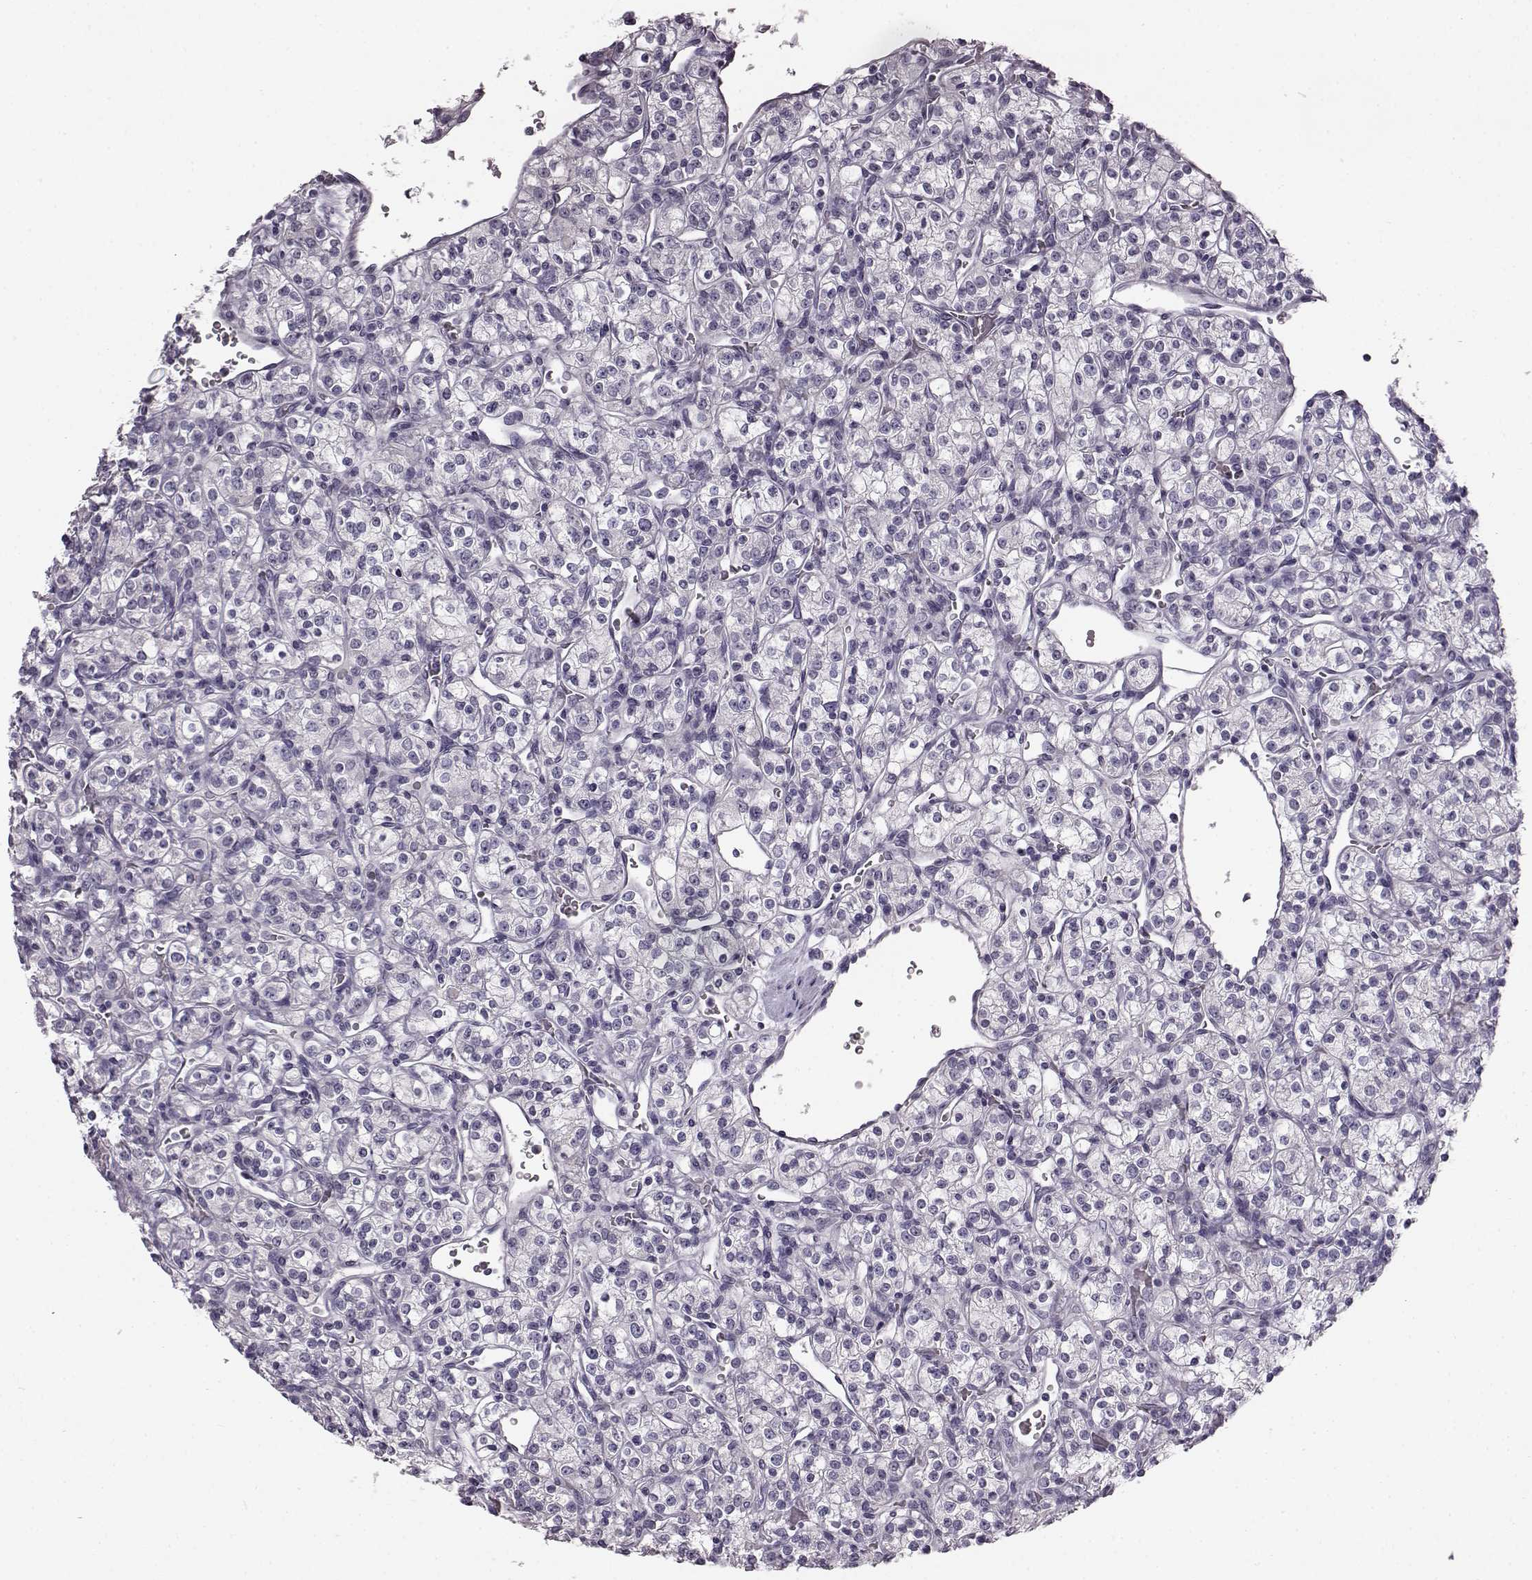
{"staining": {"intensity": "negative", "quantity": "none", "location": "none"}, "tissue": "renal cancer", "cell_type": "Tumor cells", "image_type": "cancer", "snomed": [{"axis": "morphology", "description": "Adenocarcinoma, NOS"}, {"axis": "topography", "description": "Kidney"}], "caption": "Image shows no significant protein expression in tumor cells of renal adenocarcinoma. The staining was performed using DAB to visualize the protein expression in brown, while the nuclei were stained in blue with hematoxylin (Magnification: 20x).", "gene": "ODAD4", "patient": {"sex": "male", "age": 77}}